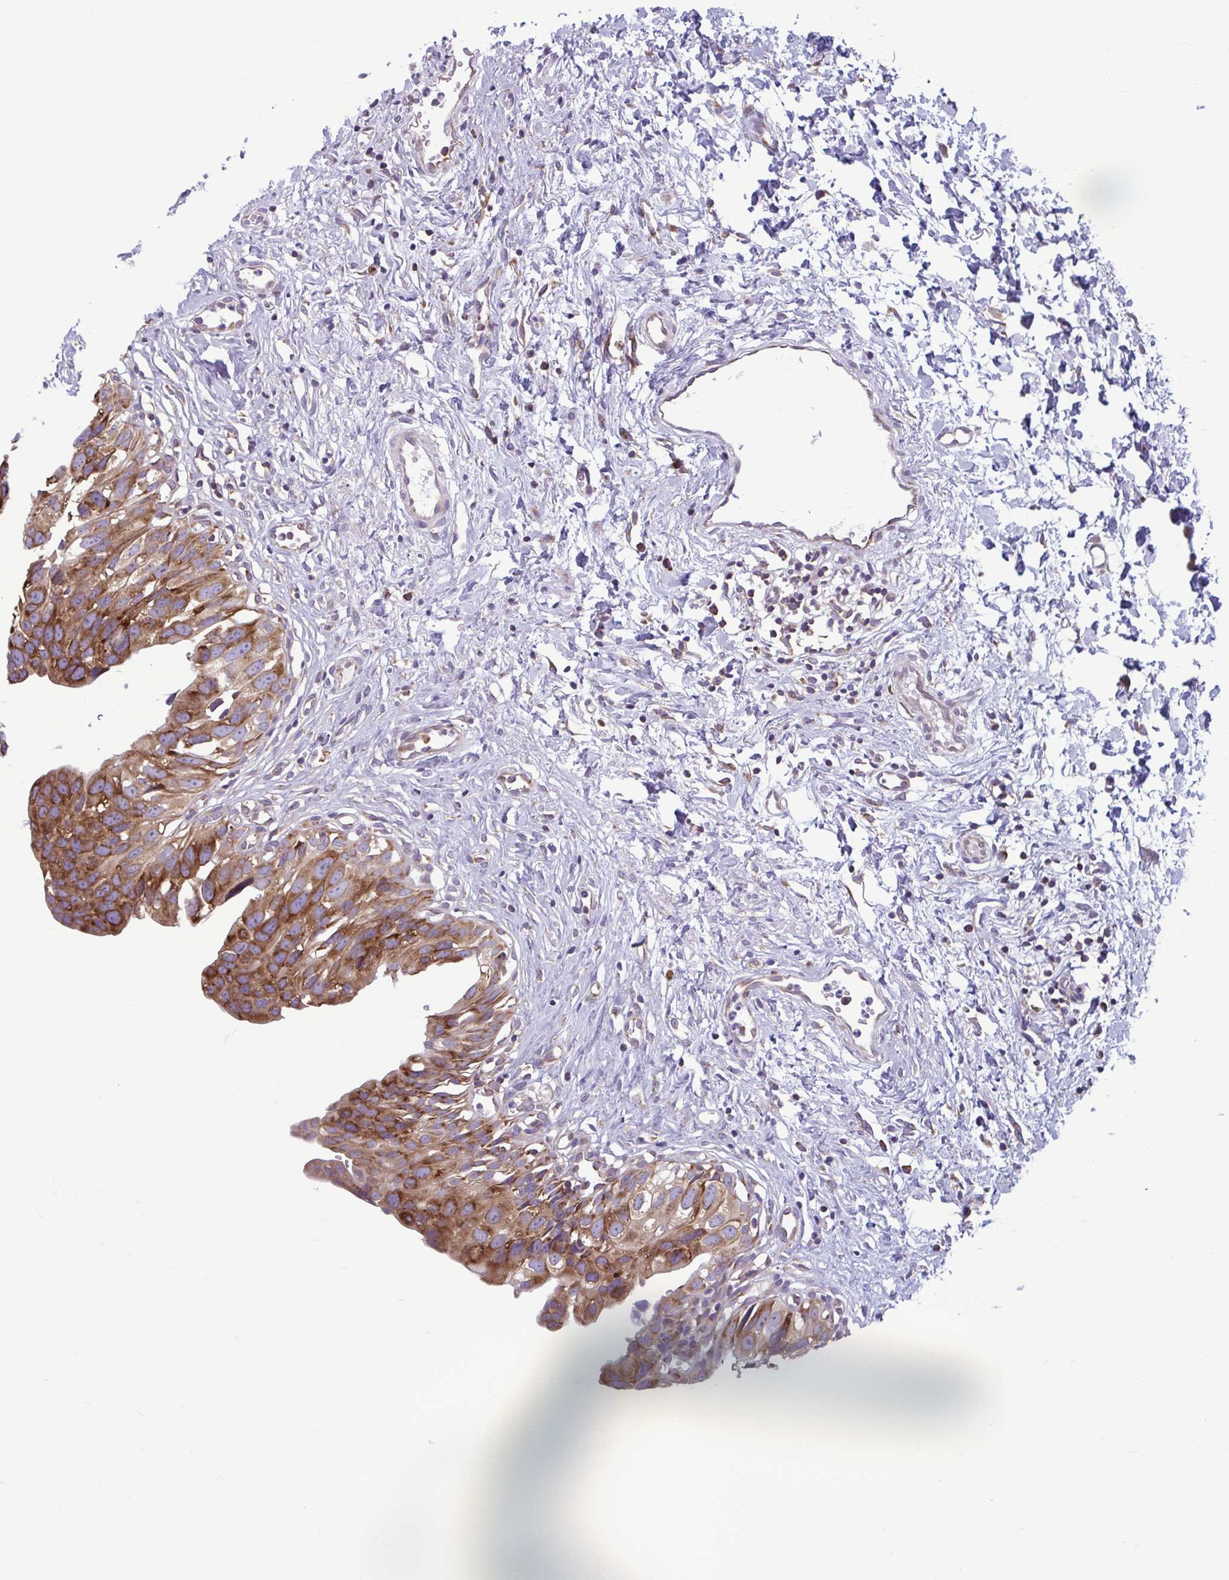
{"staining": {"intensity": "strong", "quantity": ">75%", "location": "cytoplasmic/membranous"}, "tissue": "urinary bladder", "cell_type": "Urothelial cells", "image_type": "normal", "snomed": [{"axis": "morphology", "description": "Normal tissue, NOS"}, {"axis": "topography", "description": "Urinary bladder"}], "caption": "Urinary bladder stained for a protein shows strong cytoplasmic/membranous positivity in urothelial cells. Nuclei are stained in blue.", "gene": "RPS16", "patient": {"sex": "male", "age": 51}}